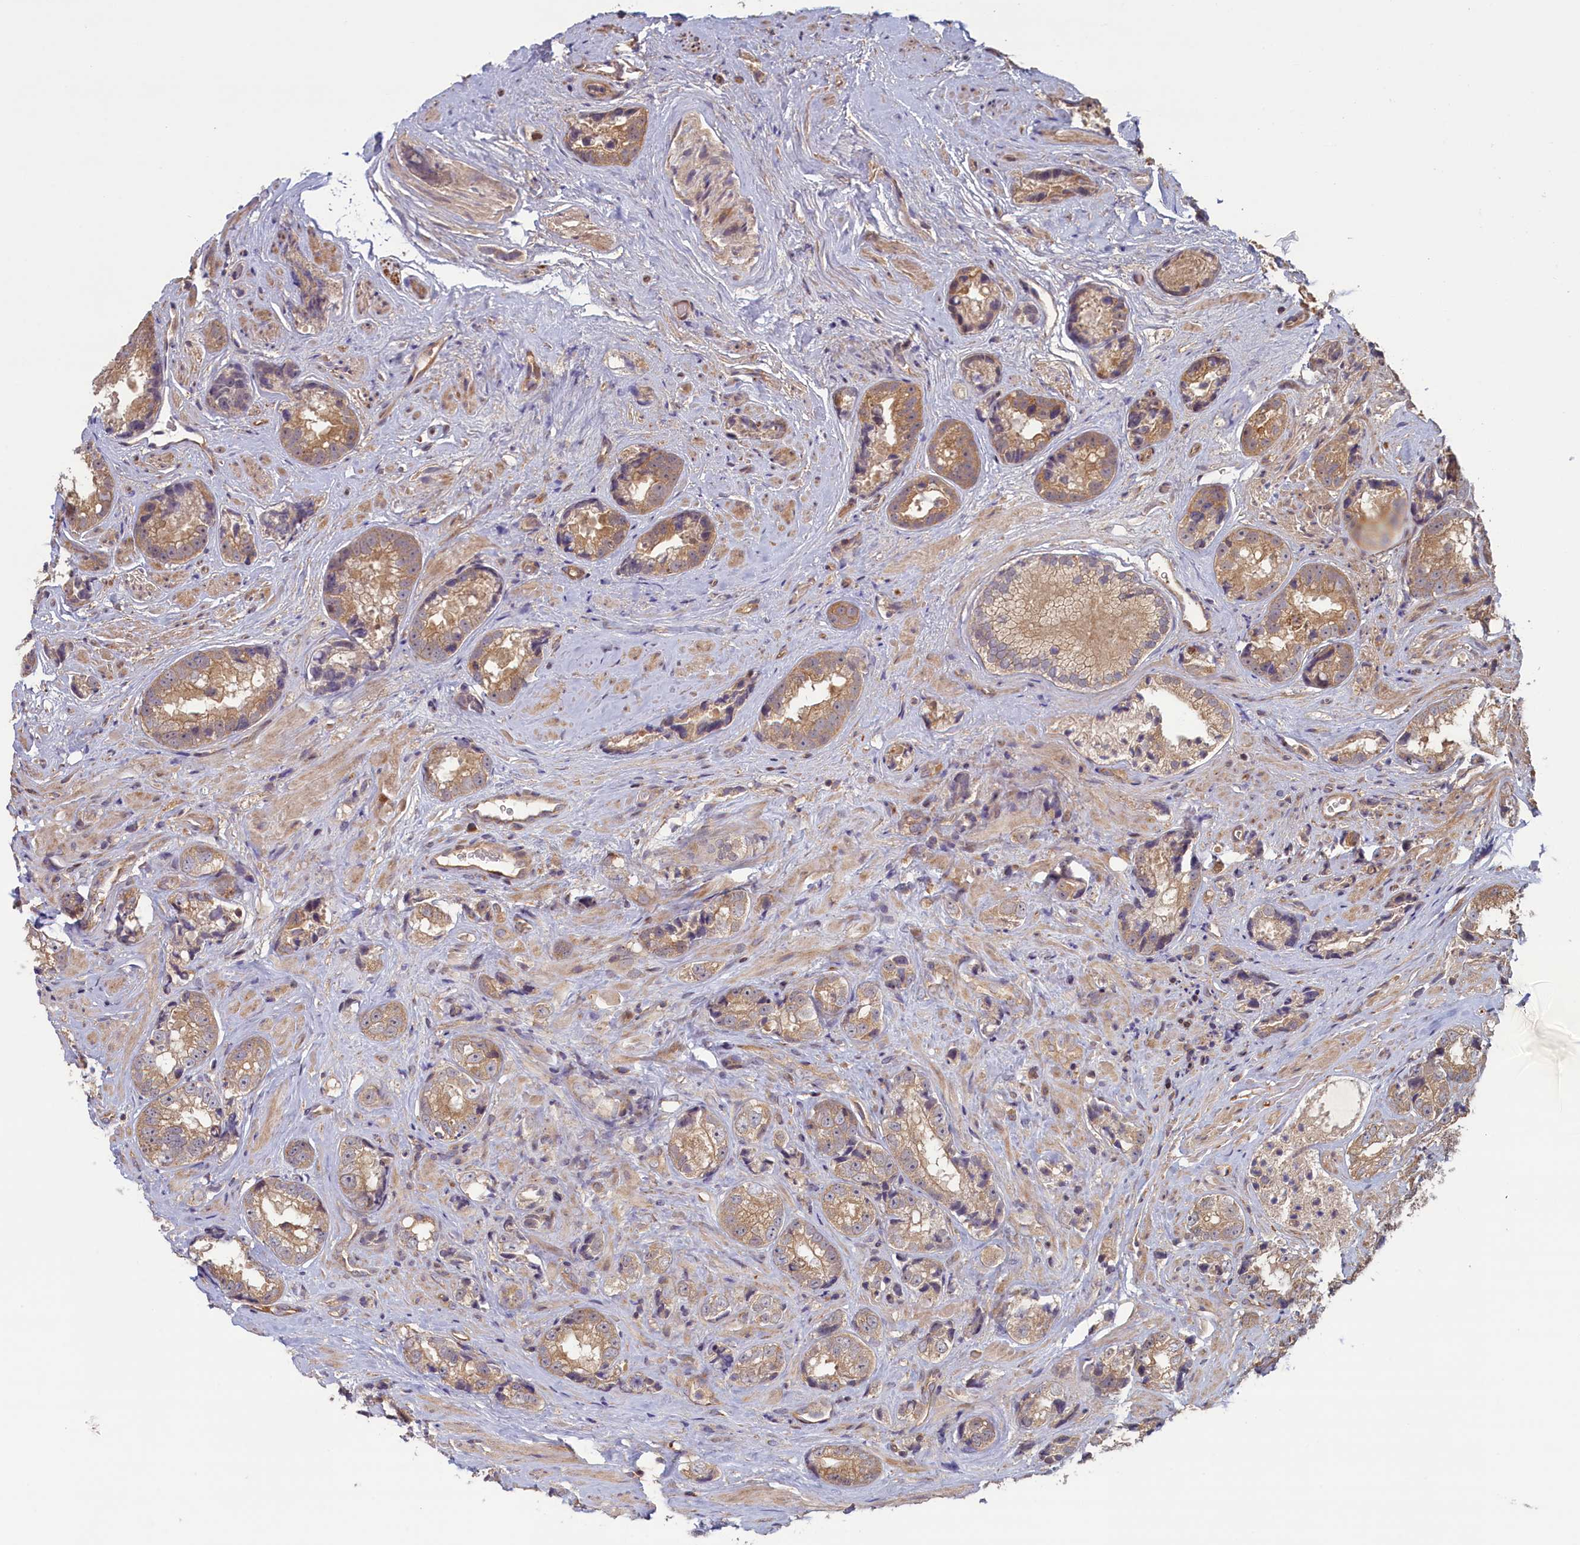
{"staining": {"intensity": "weak", "quantity": "25%-75%", "location": "cytoplasmic/membranous"}, "tissue": "prostate cancer", "cell_type": "Tumor cells", "image_type": "cancer", "snomed": [{"axis": "morphology", "description": "Adenocarcinoma, High grade"}, {"axis": "topography", "description": "Prostate"}], "caption": "A micrograph of human high-grade adenocarcinoma (prostate) stained for a protein reveals weak cytoplasmic/membranous brown staining in tumor cells.", "gene": "CIAO2B", "patient": {"sex": "male", "age": 61}}